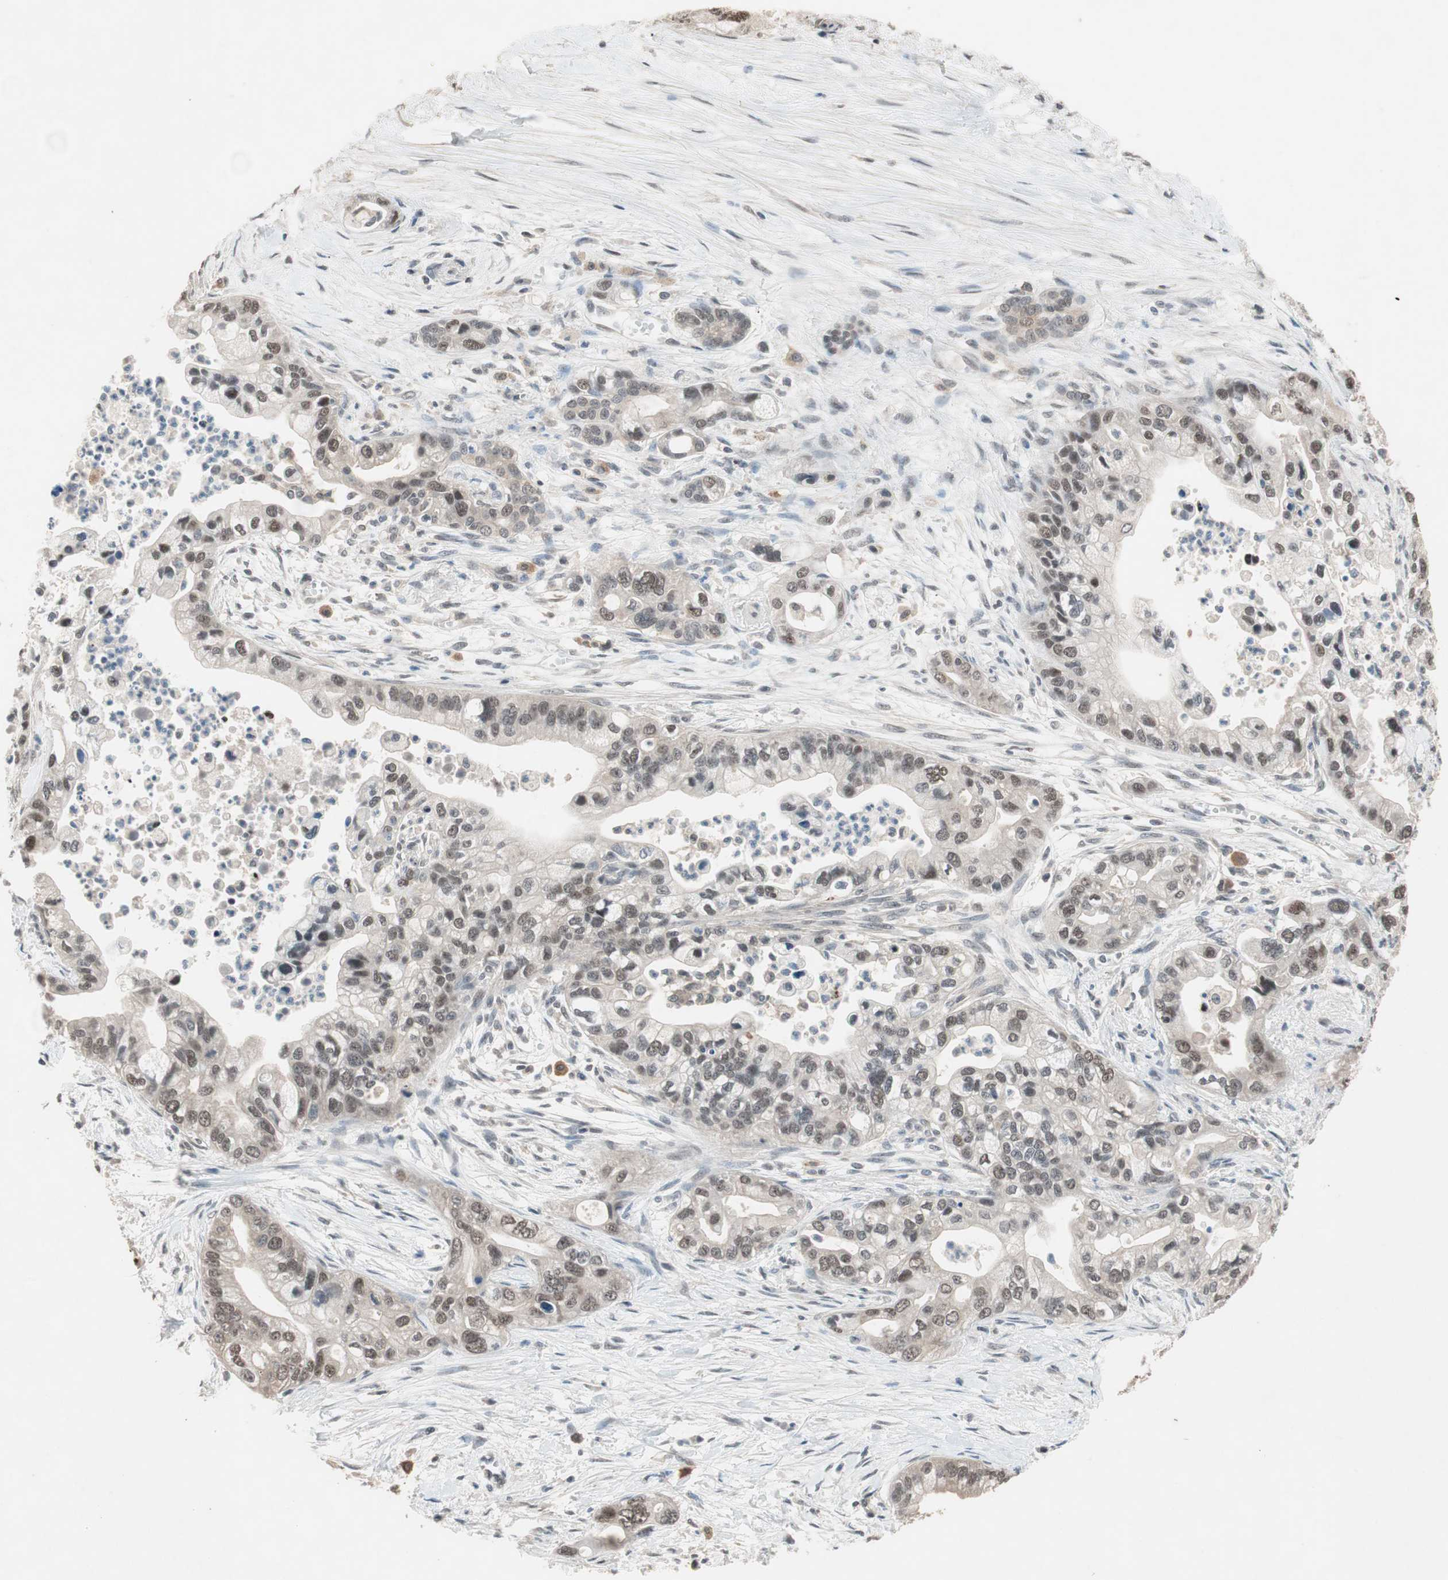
{"staining": {"intensity": "moderate", "quantity": "25%-75%", "location": "cytoplasmic/membranous,nuclear"}, "tissue": "pancreatic cancer", "cell_type": "Tumor cells", "image_type": "cancer", "snomed": [{"axis": "morphology", "description": "Adenocarcinoma, NOS"}, {"axis": "topography", "description": "Pancreas"}], "caption": "IHC (DAB (3,3'-diaminobenzidine)) staining of pancreatic adenocarcinoma exhibits moderate cytoplasmic/membranous and nuclear protein staining in approximately 25%-75% of tumor cells. (DAB IHC with brightfield microscopy, high magnification).", "gene": "GART", "patient": {"sex": "male", "age": 70}}